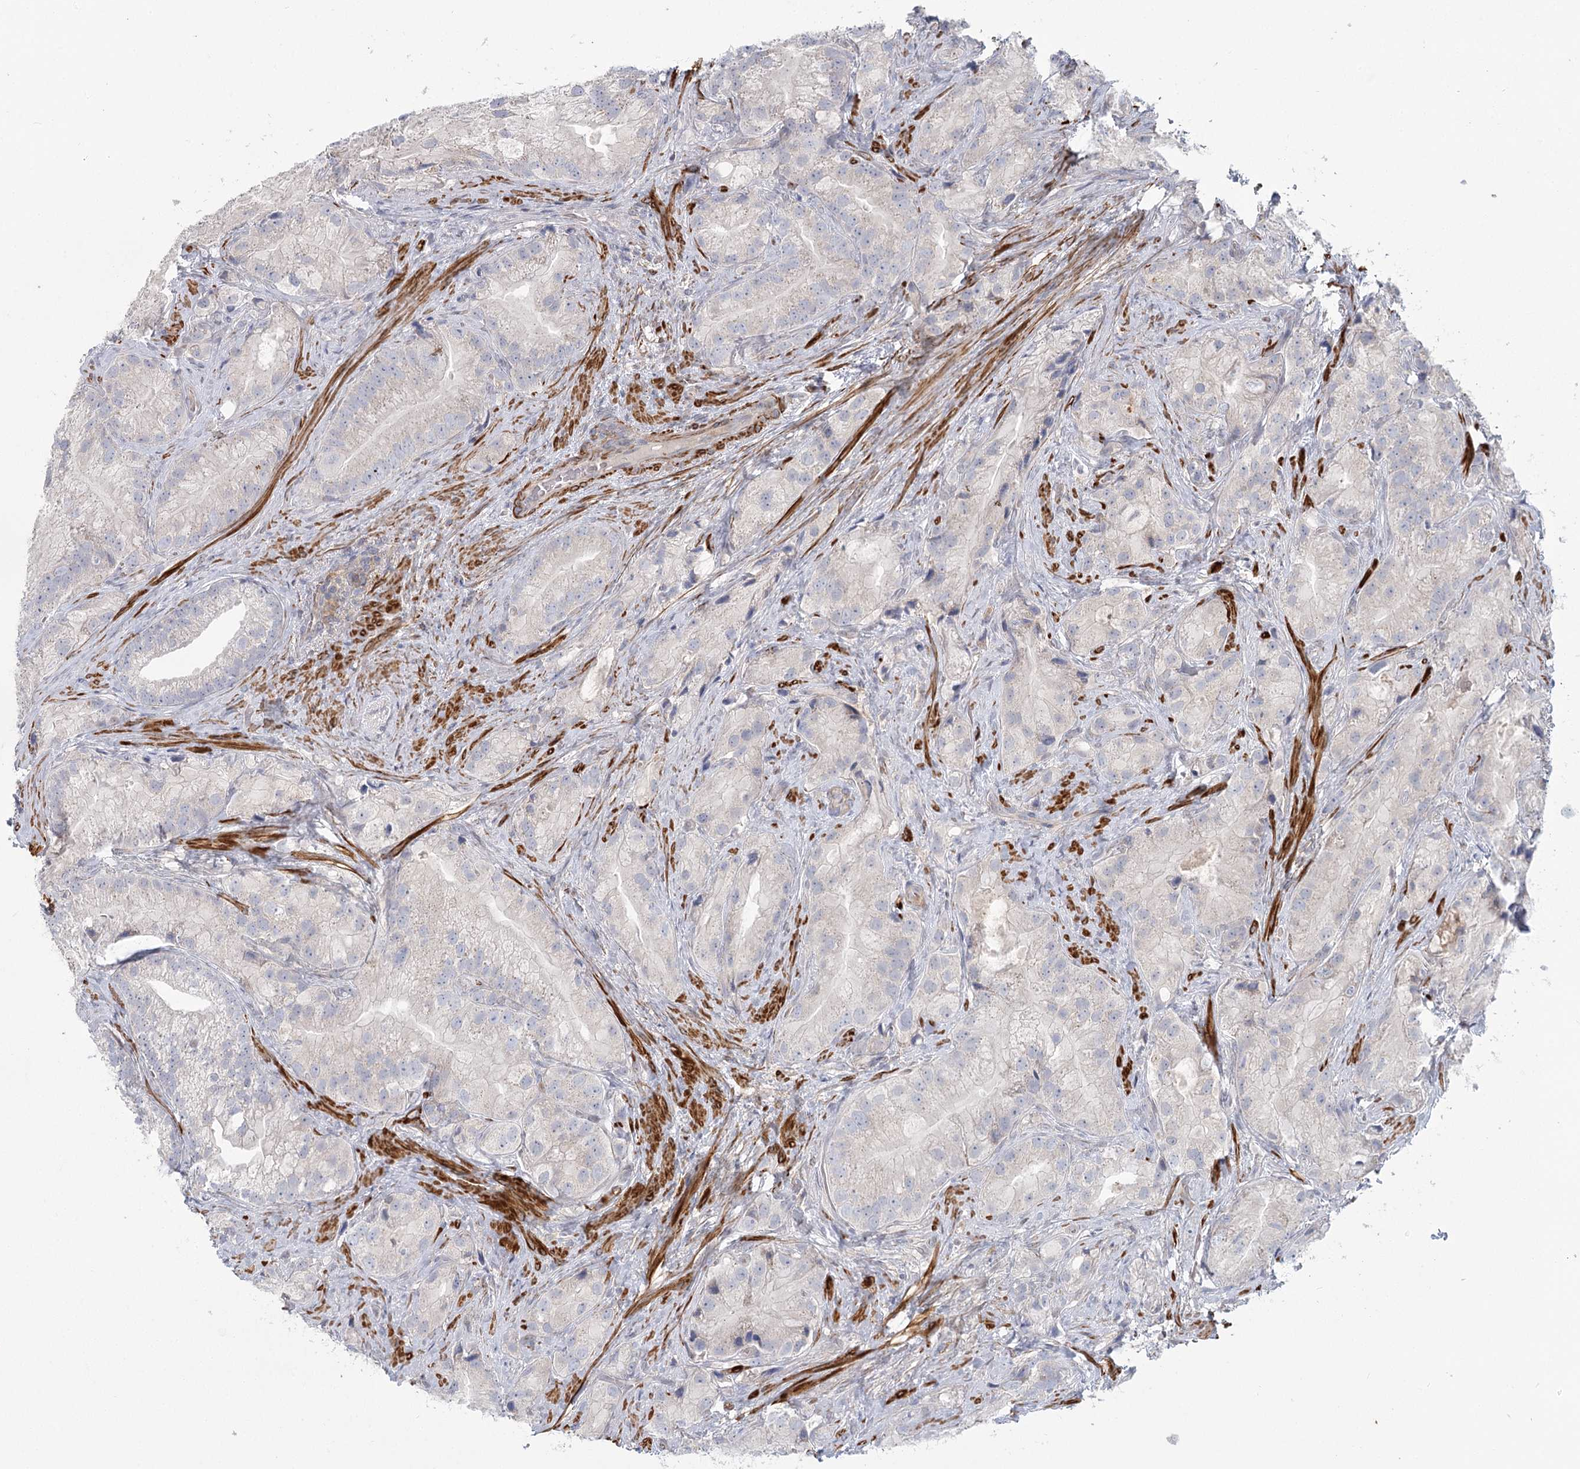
{"staining": {"intensity": "negative", "quantity": "none", "location": "none"}, "tissue": "prostate cancer", "cell_type": "Tumor cells", "image_type": "cancer", "snomed": [{"axis": "morphology", "description": "Adenocarcinoma, Low grade"}, {"axis": "topography", "description": "Prostate"}], "caption": "A micrograph of prostate cancer stained for a protein displays no brown staining in tumor cells.", "gene": "USP11", "patient": {"sex": "male", "age": 71}}